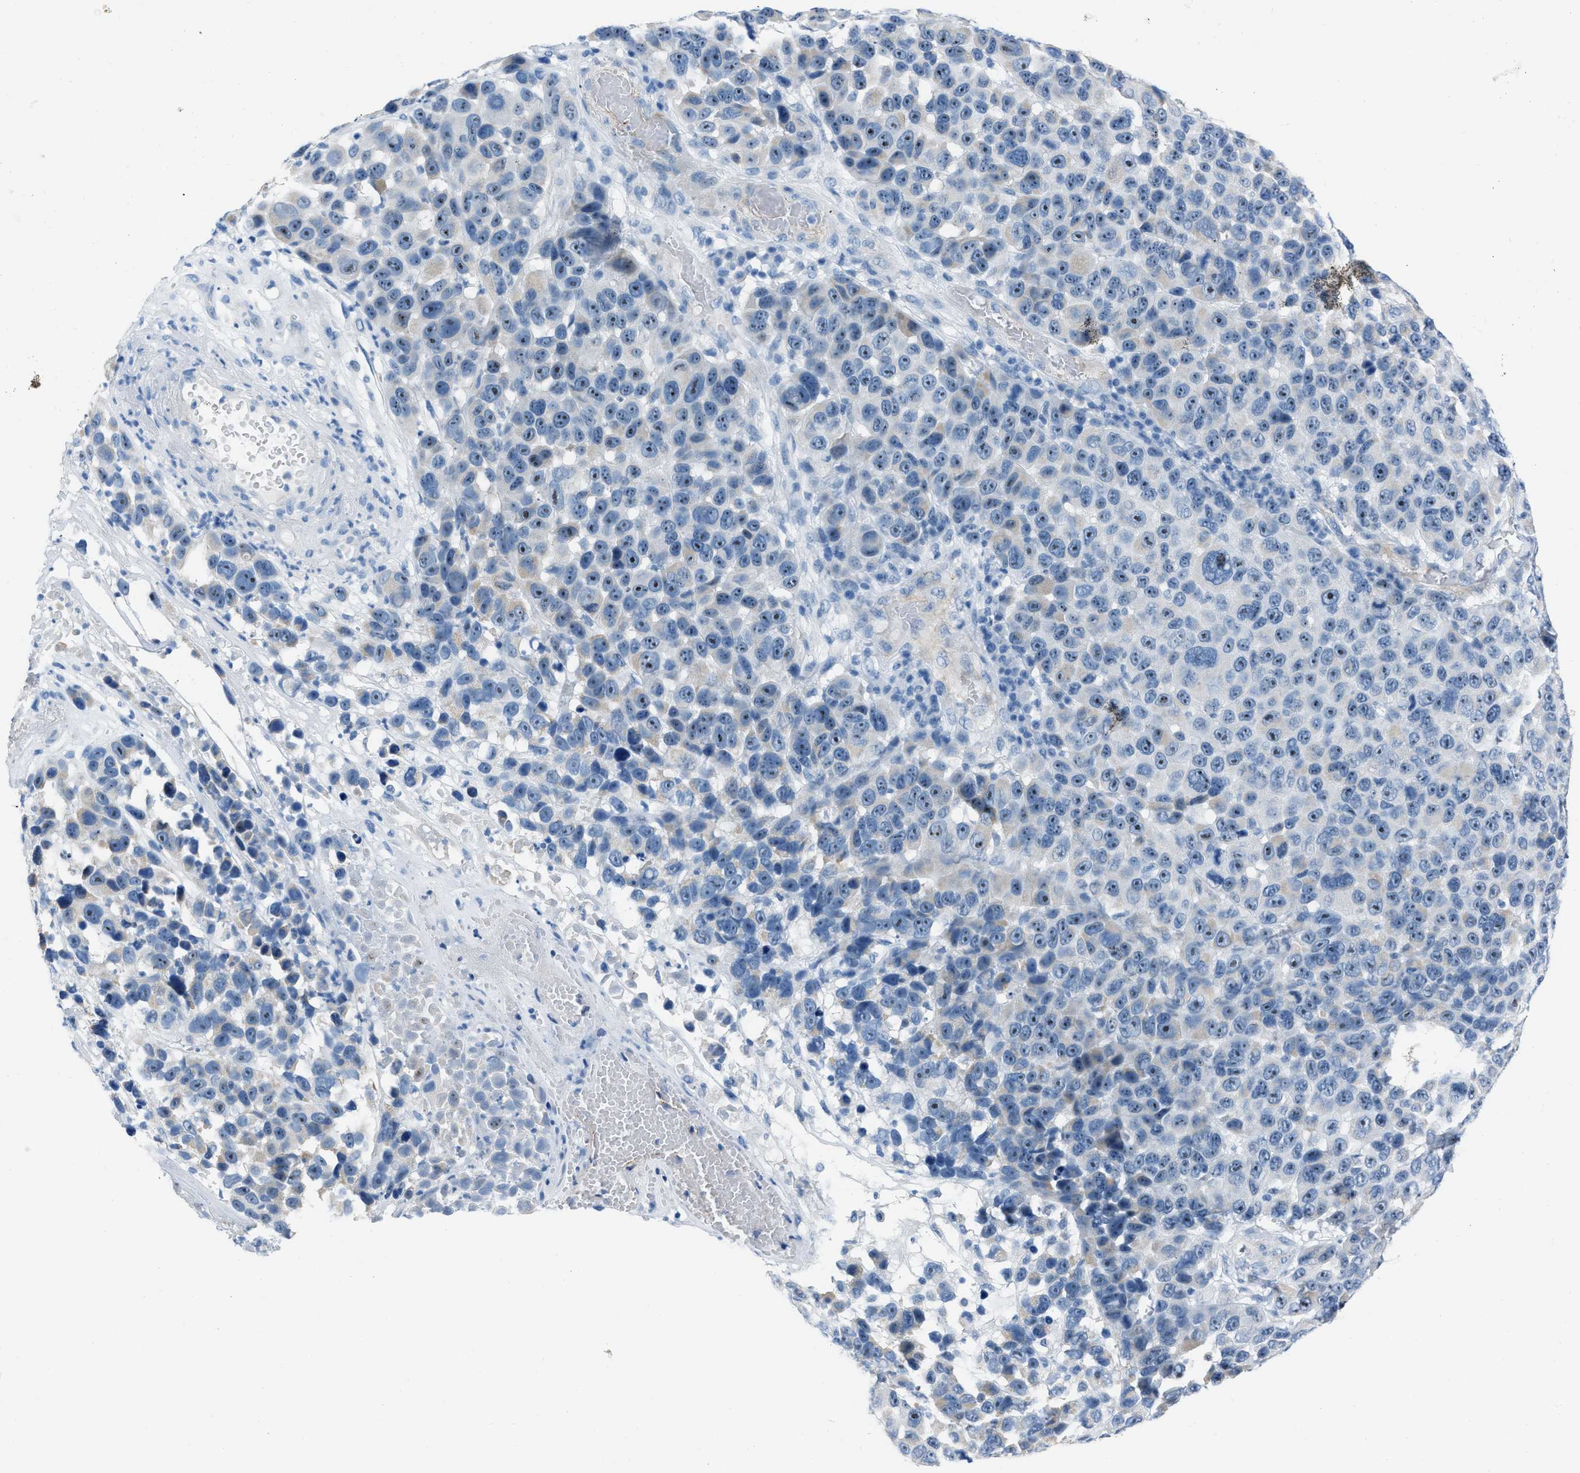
{"staining": {"intensity": "moderate", "quantity": "25%-75%", "location": "nuclear"}, "tissue": "melanoma", "cell_type": "Tumor cells", "image_type": "cancer", "snomed": [{"axis": "morphology", "description": "Malignant melanoma, NOS"}, {"axis": "topography", "description": "Skin"}], "caption": "Immunohistochemical staining of melanoma demonstrates moderate nuclear protein expression in approximately 25%-75% of tumor cells.", "gene": "SPATC1L", "patient": {"sex": "male", "age": 53}}